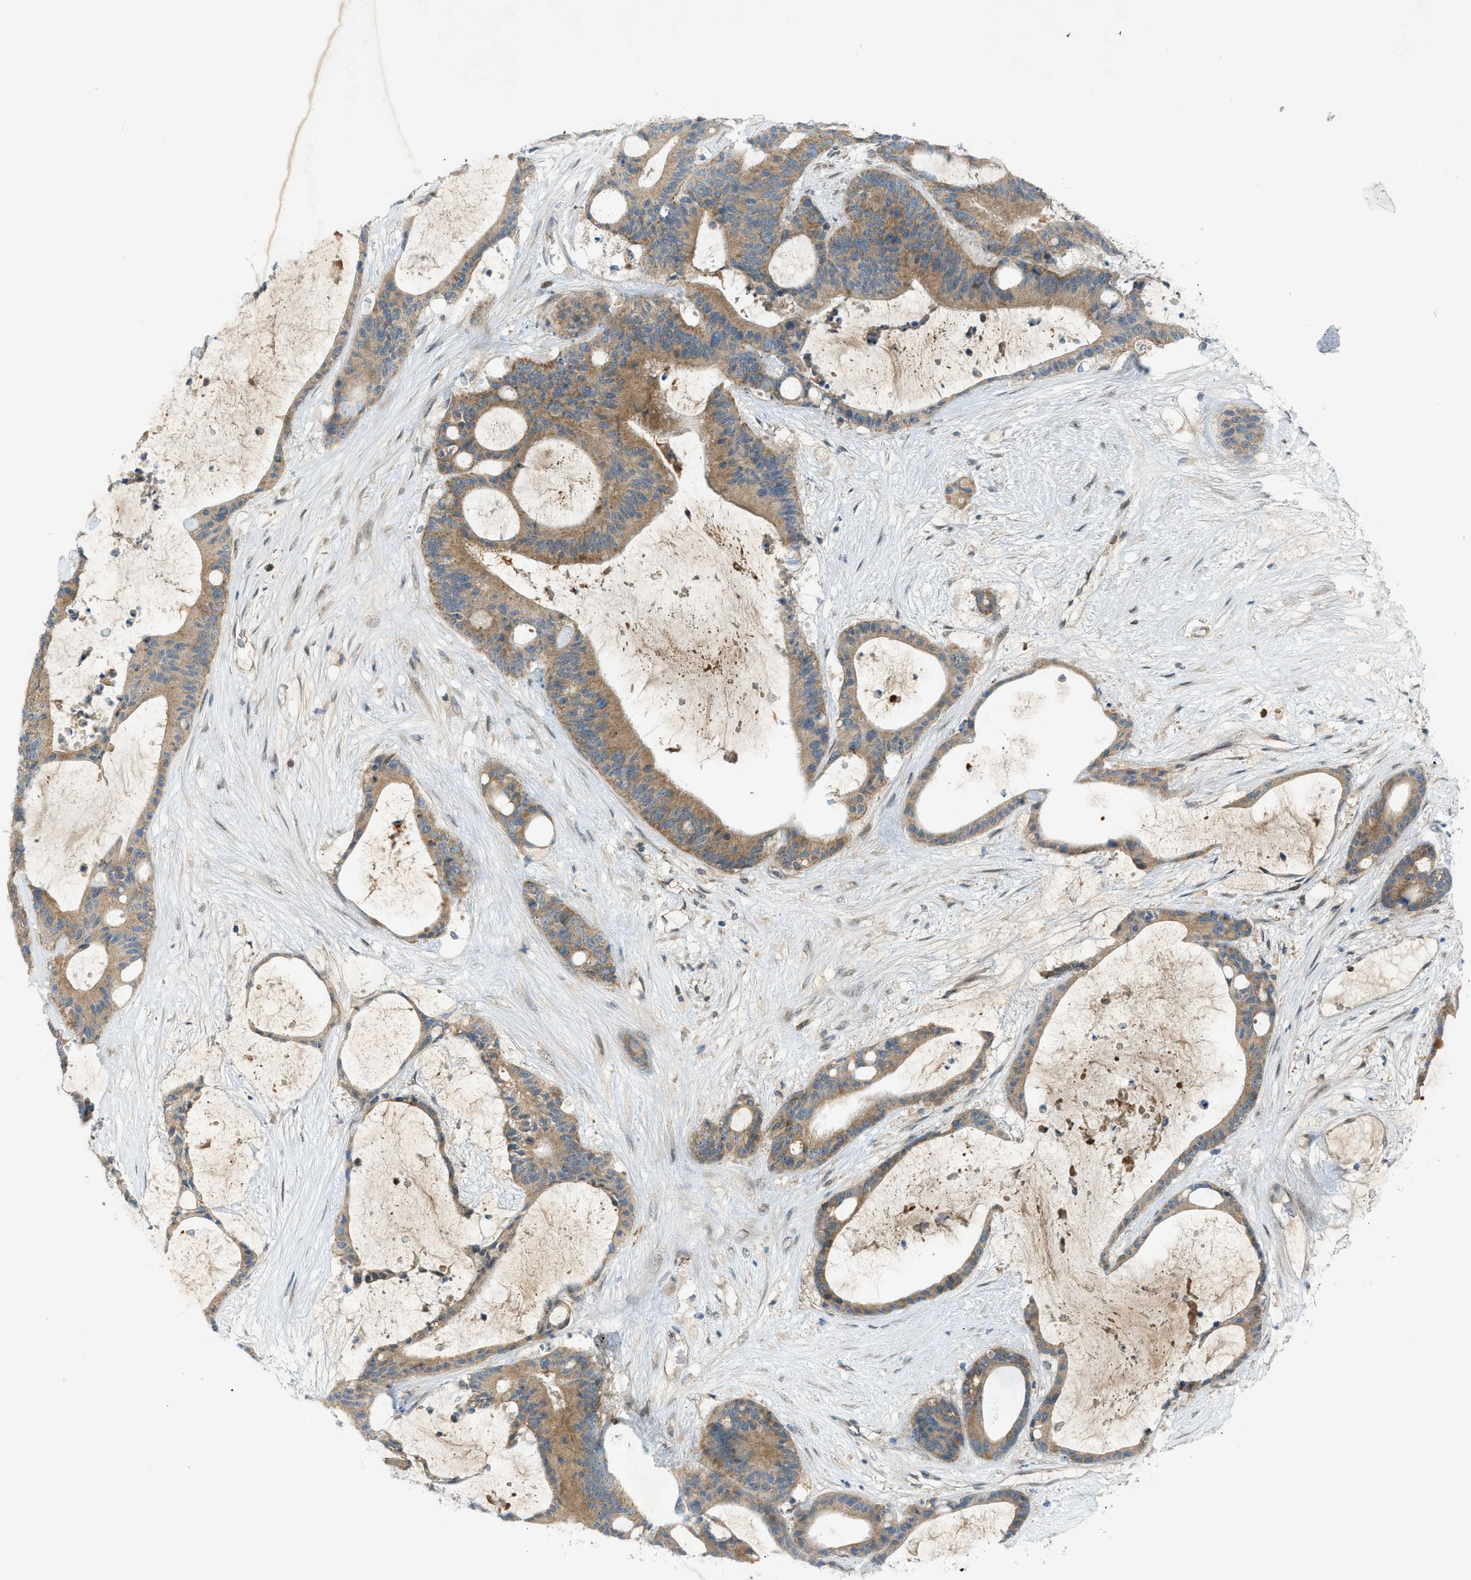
{"staining": {"intensity": "moderate", "quantity": ">75%", "location": "cytoplasmic/membranous"}, "tissue": "liver cancer", "cell_type": "Tumor cells", "image_type": "cancer", "snomed": [{"axis": "morphology", "description": "Cholangiocarcinoma"}, {"axis": "topography", "description": "Liver"}], "caption": "A brown stain labels moderate cytoplasmic/membranous staining of a protein in human liver cancer tumor cells. (IHC, brightfield microscopy, high magnification).", "gene": "DYRK1A", "patient": {"sex": "female", "age": 73}}